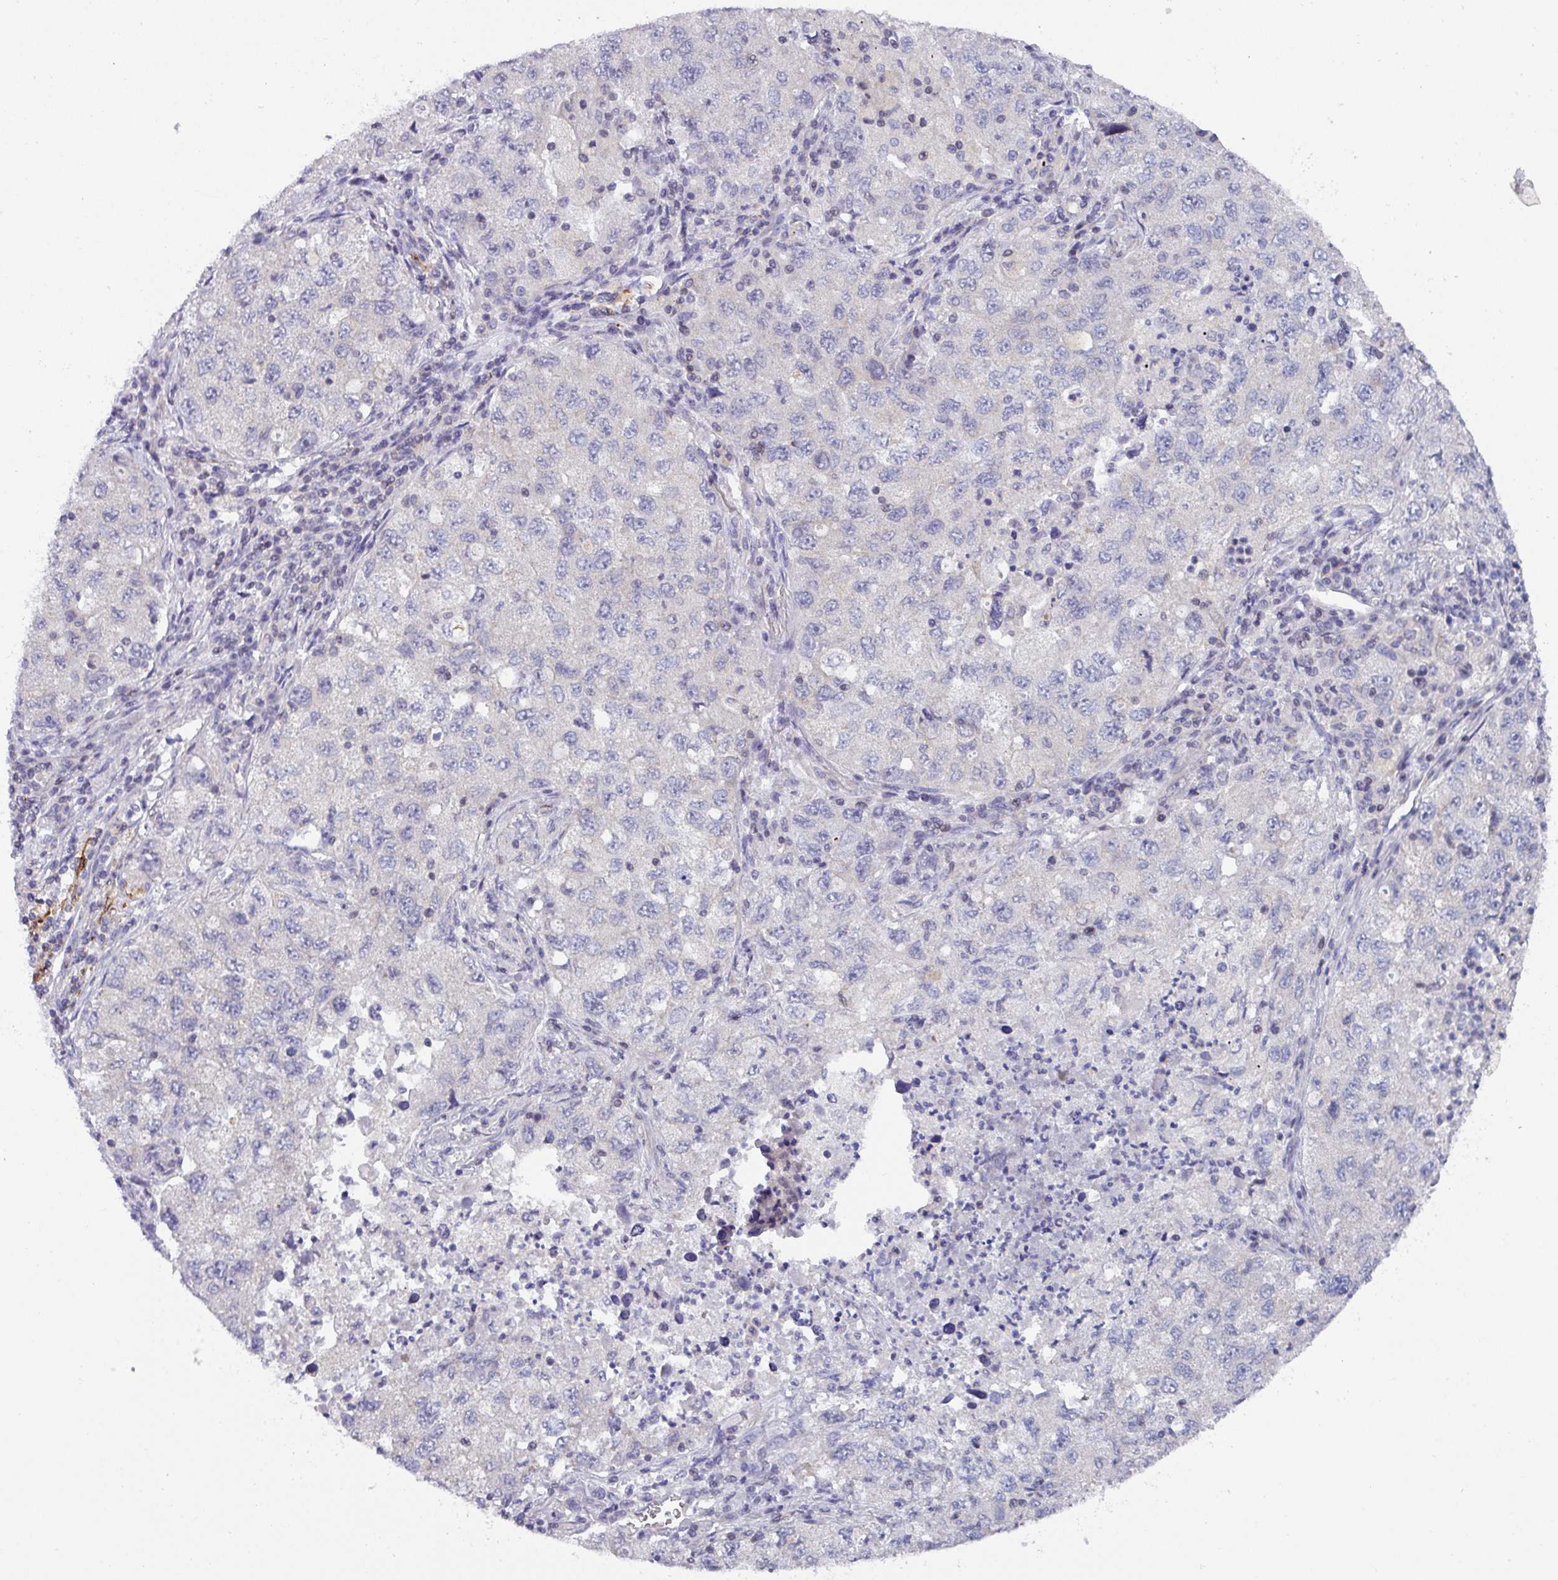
{"staining": {"intensity": "negative", "quantity": "none", "location": "none"}, "tissue": "lung cancer", "cell_type": "Tumor cells", "image_type": "cancer", "snomed": [{"axis": "morphology", "description": "Adenocarcinoma, NOS"}, {"axis": "topography", "description": "Lung"}], "caption": "IHC of adenocarcinoma (lung) reveals no positivity in tumor cells. (Stains: DAB IHC with hematoxylin counter stain, Microscopy: brightfield microscopy at high magnification).", "gene": "DCAF12L2", "patient": {"sex": "female", "age": 57}}